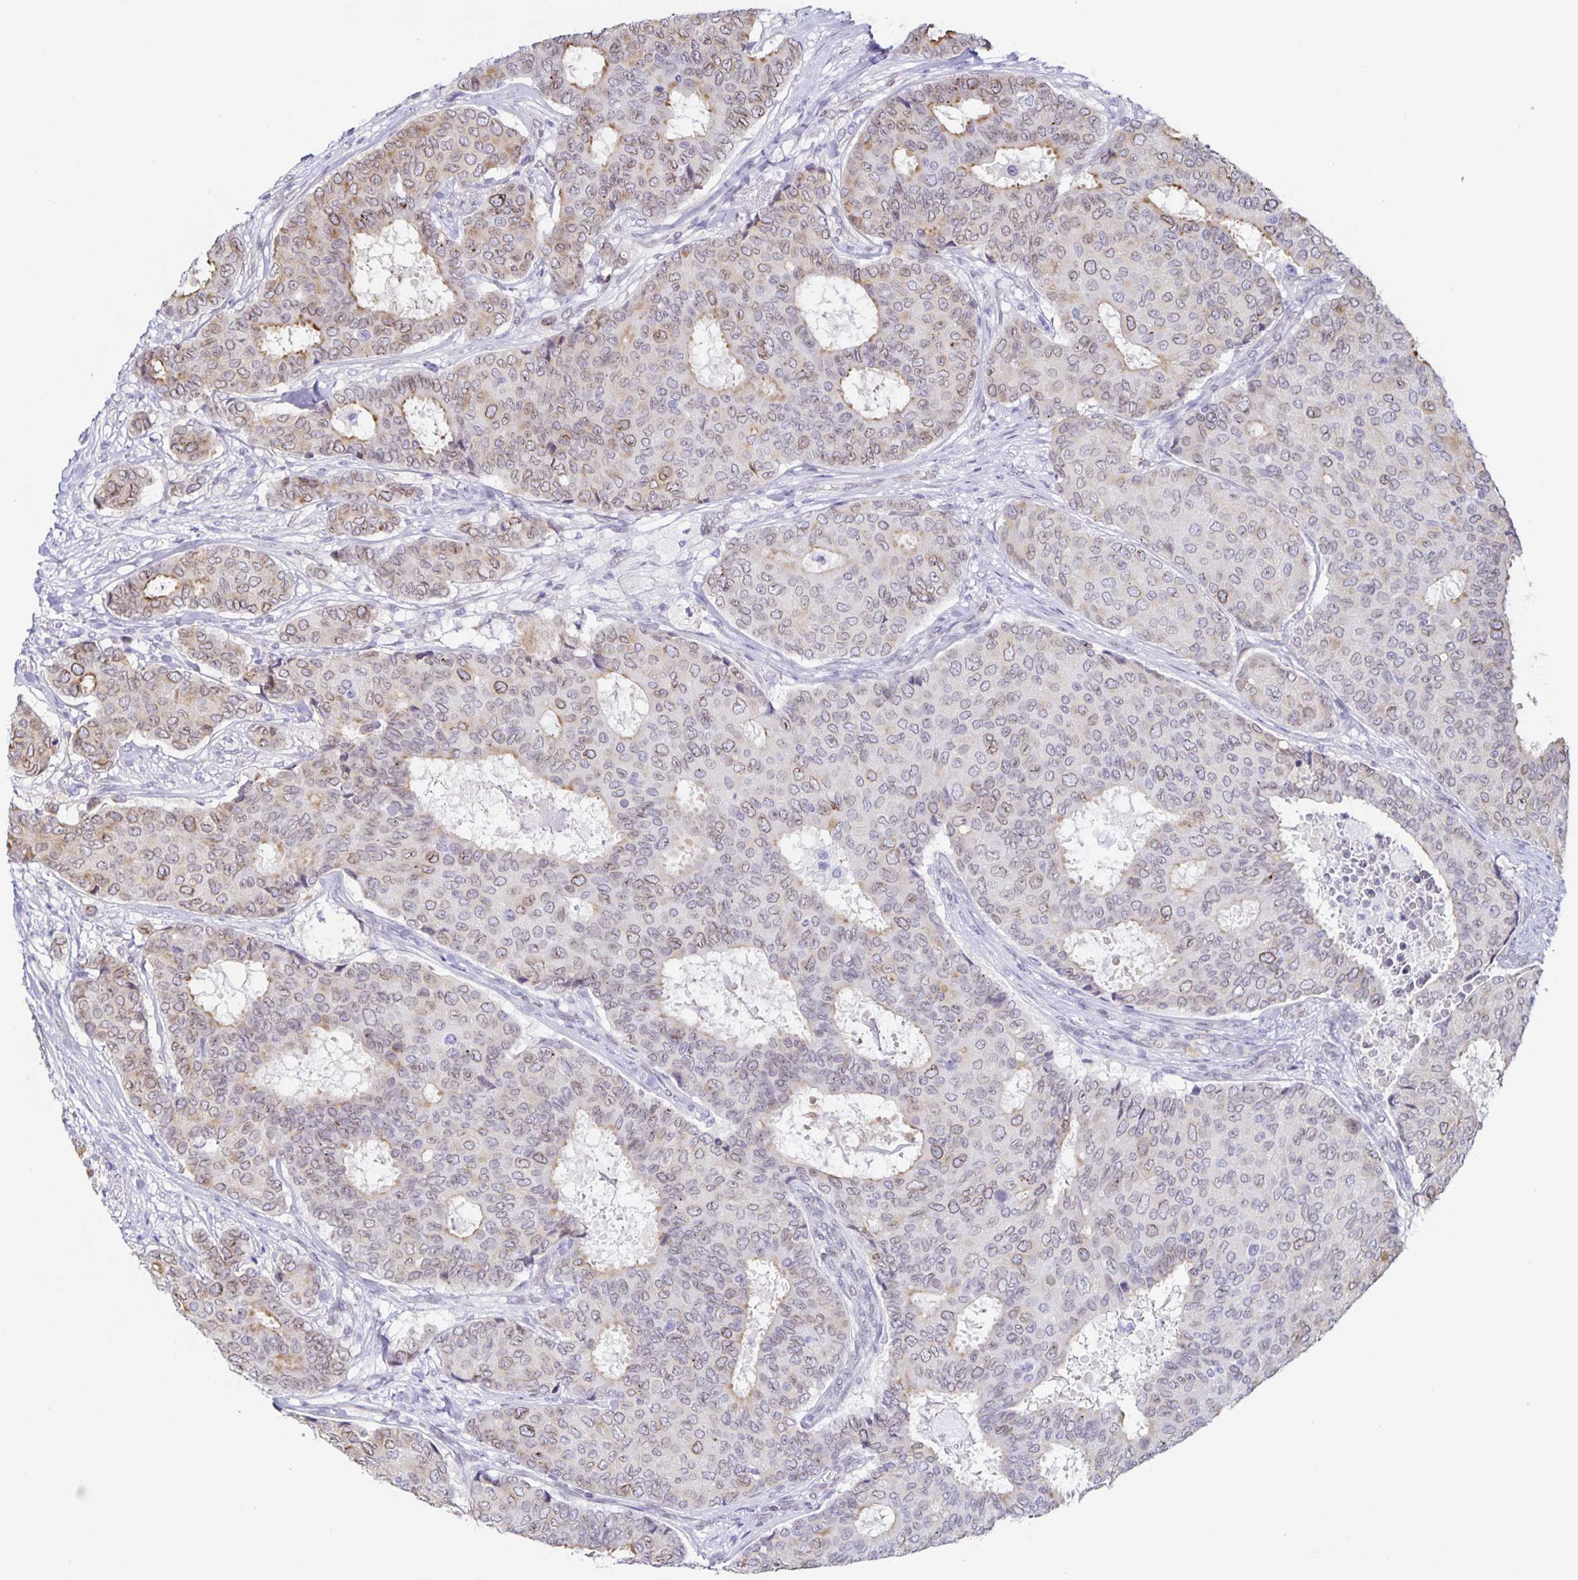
{"staining": {"intensity": "weak", "quantity": "25%-75%", "location": "cytoplasmic/membranous,nuclear"}, "tissue": "breast cancer", "cell_type": "Tumor cells", "image_type": "cancer", "snomed": [{"axis": "morphology", "description": "Duct carcinoma"}, {"axis": "topography", "description": "Breast"}], "caption": "Human breast cancer stained with a brown dye shows weak cytoplasmic/membranous and nuclear positive staining in approximately 25%-75% of tumor cells.", "gene": "SYNE2", "patient": {"sex": "female", "age": 75}}